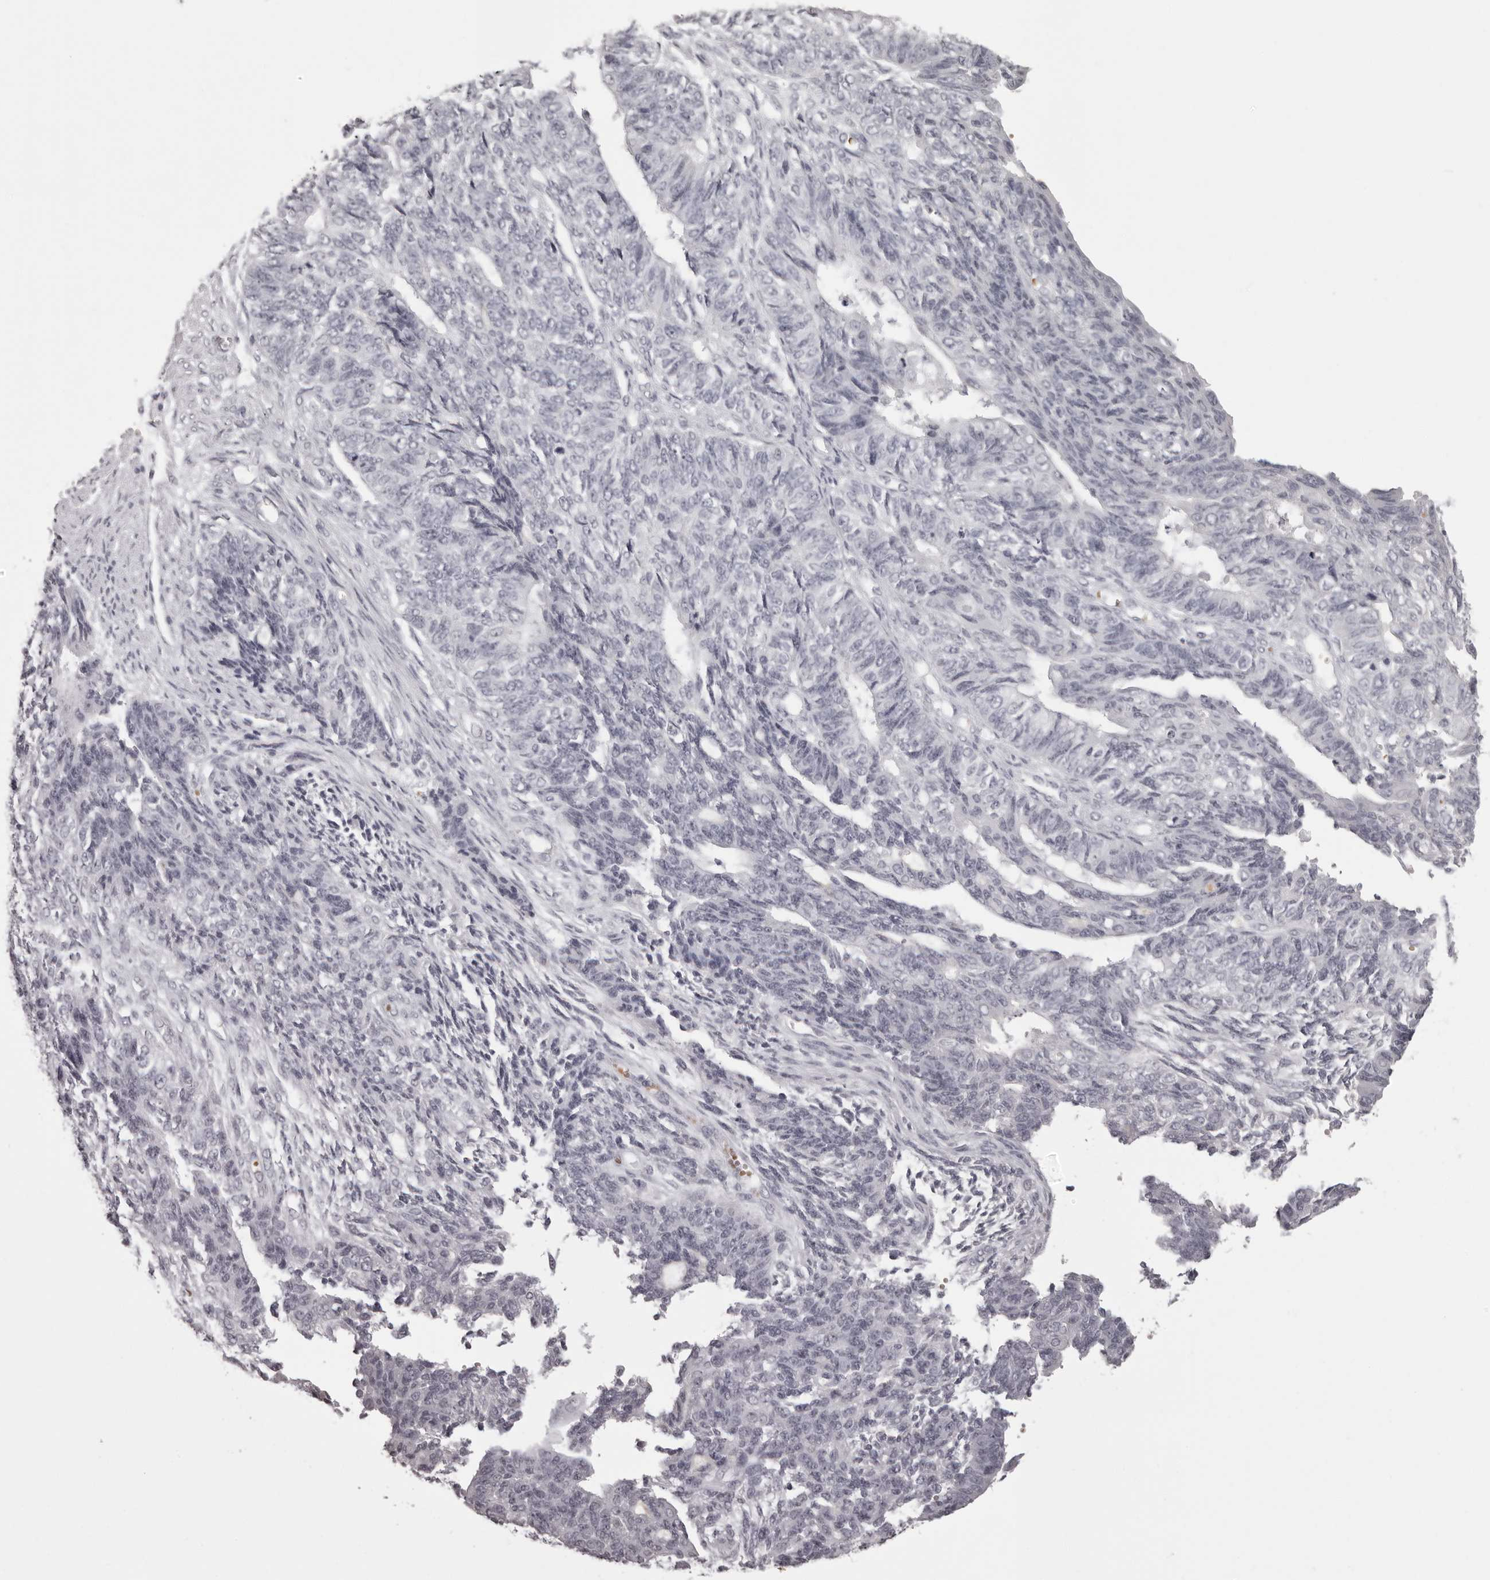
{"staining": {"intensity": "negative", "quantity": "none", "location": "none"}, "tissue": "endometrial cancer", "cell_type": "Tumor cells", "image_type": "cancer", "snomed": [{"axis": "morphology", "description": "Adenocarcinoma, NOS"}, {"axis": "topography", "description": "Endometrium"}], "caption": "Micrograph shows no significant protein positivity in tumor cells of endometrial adenocarcinoma.", "gene": "C8orf74", "patient": {"sex": "female", "age": 32}}